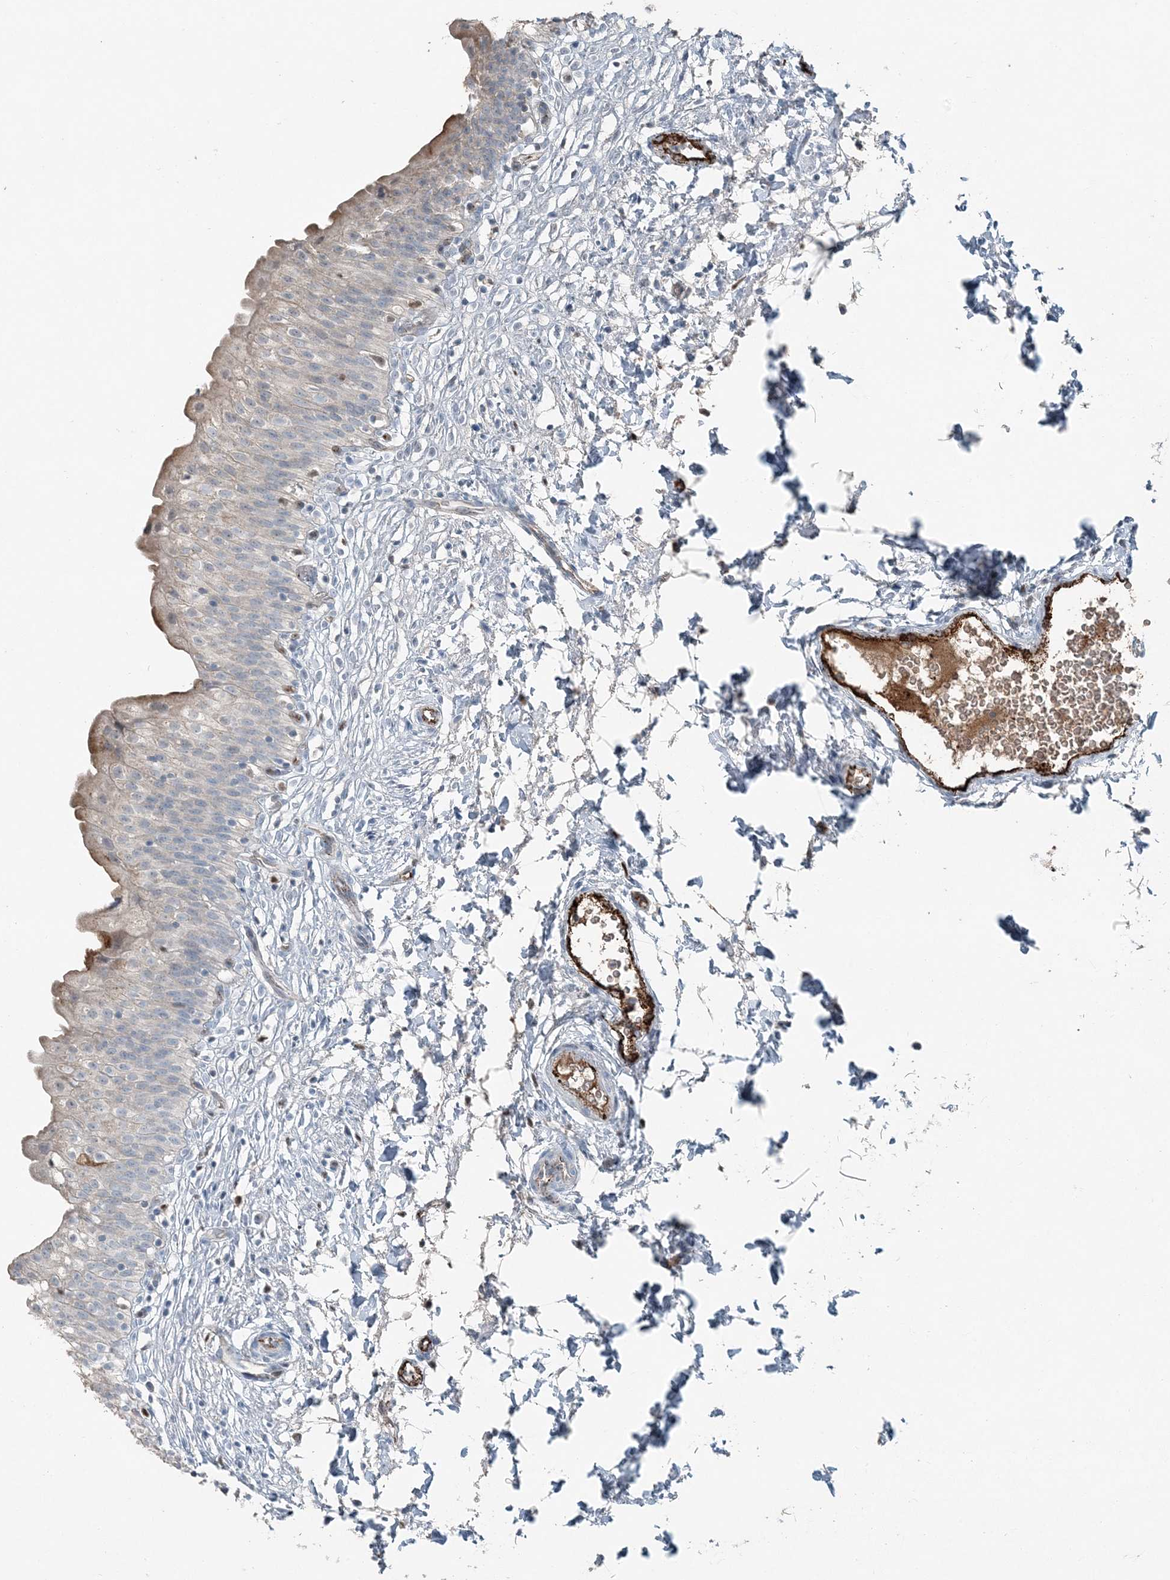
{"staining": {"intensity": "moderate", "quantity": "<25%", "location": "cytoplasmic/membranous"}, "tissue": "urinary bladder", "cell_type": "Urothelial cells", "image_type": "normal", "snomed": [{"axis": "morphology", "description": "Normal tissue, NOS"}, {"axis": "topography", "description": "Urinary bladder"}], "caption": "IHC histopathology image of unremarkable urinary bladder stained for a protein (brown), which reveals low levels of moderate cytoplasmic/membranous staining in approximately <25% of urothelial cells.", "gene": "ELOVL7", "patient": {"sex": "male", "age": 55}}